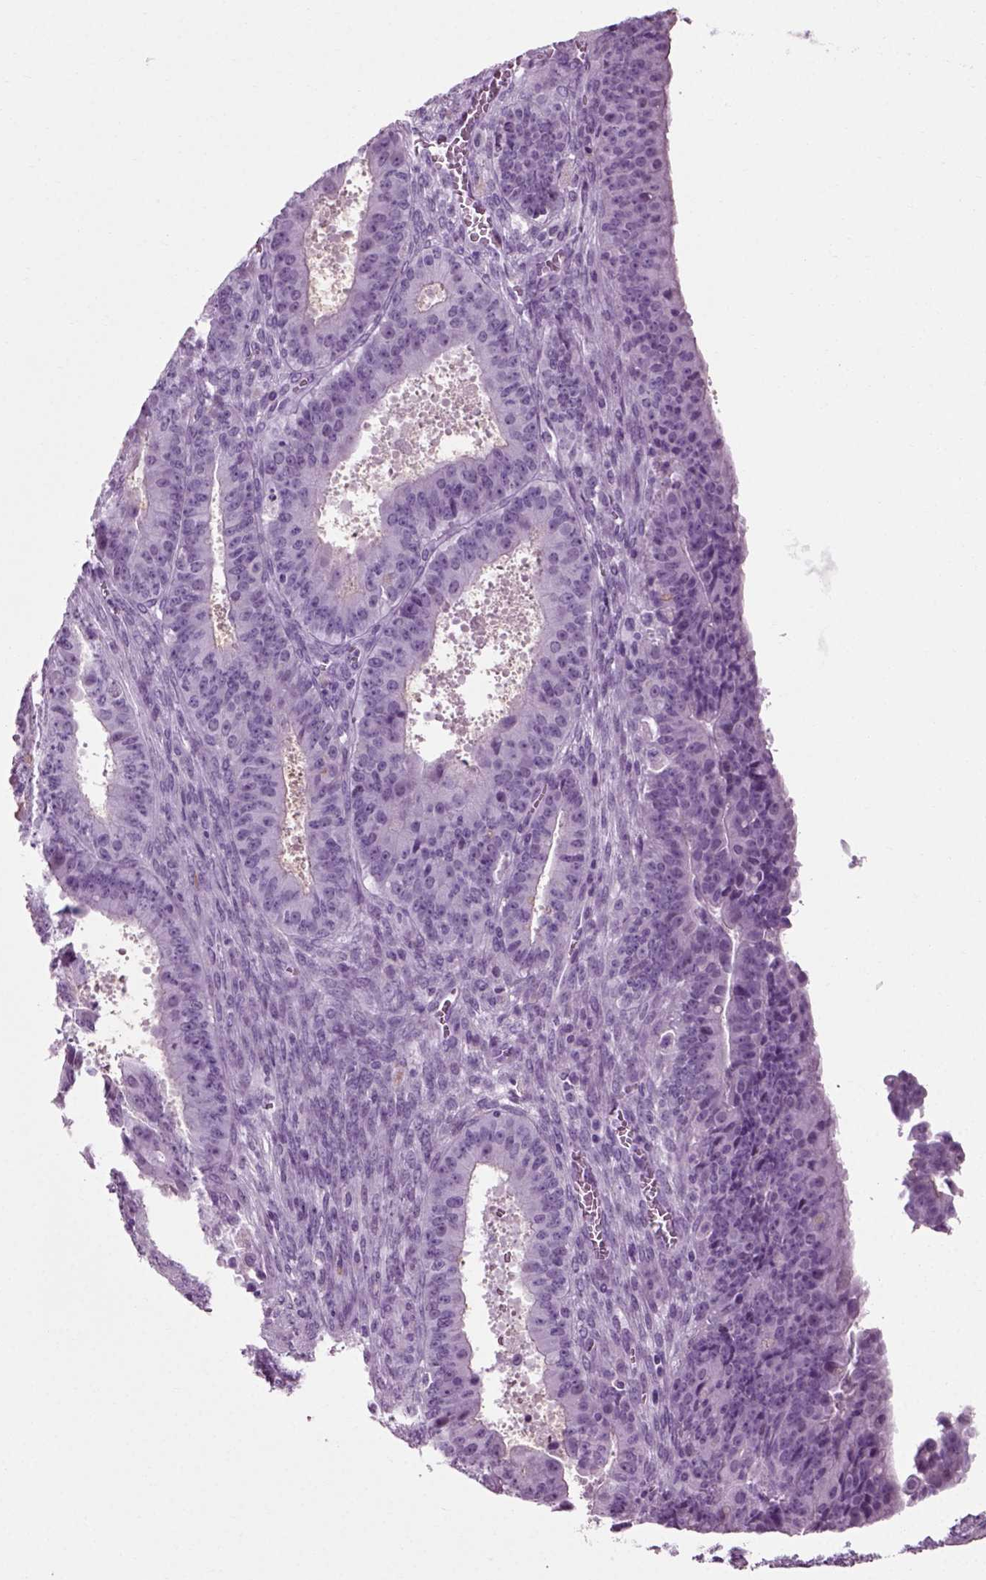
{"staining": {"intensity": "negative", "quantity": "none", "location": "none"}, "tissue": "ovarian cancer", "cell_type": "Tumor cells", "image_type": "cancer", "snomed": [{"axis": "morphology", "description": "Carcinoma, endometroid"}, {"axis": "topography", "description": "Ovary"}], "caption": "Tumor cells show no significant staining in ovarian endometroid carcinoma.", "gene": "SLC26A8", "patient": {"sex": "female", "age": 42}}